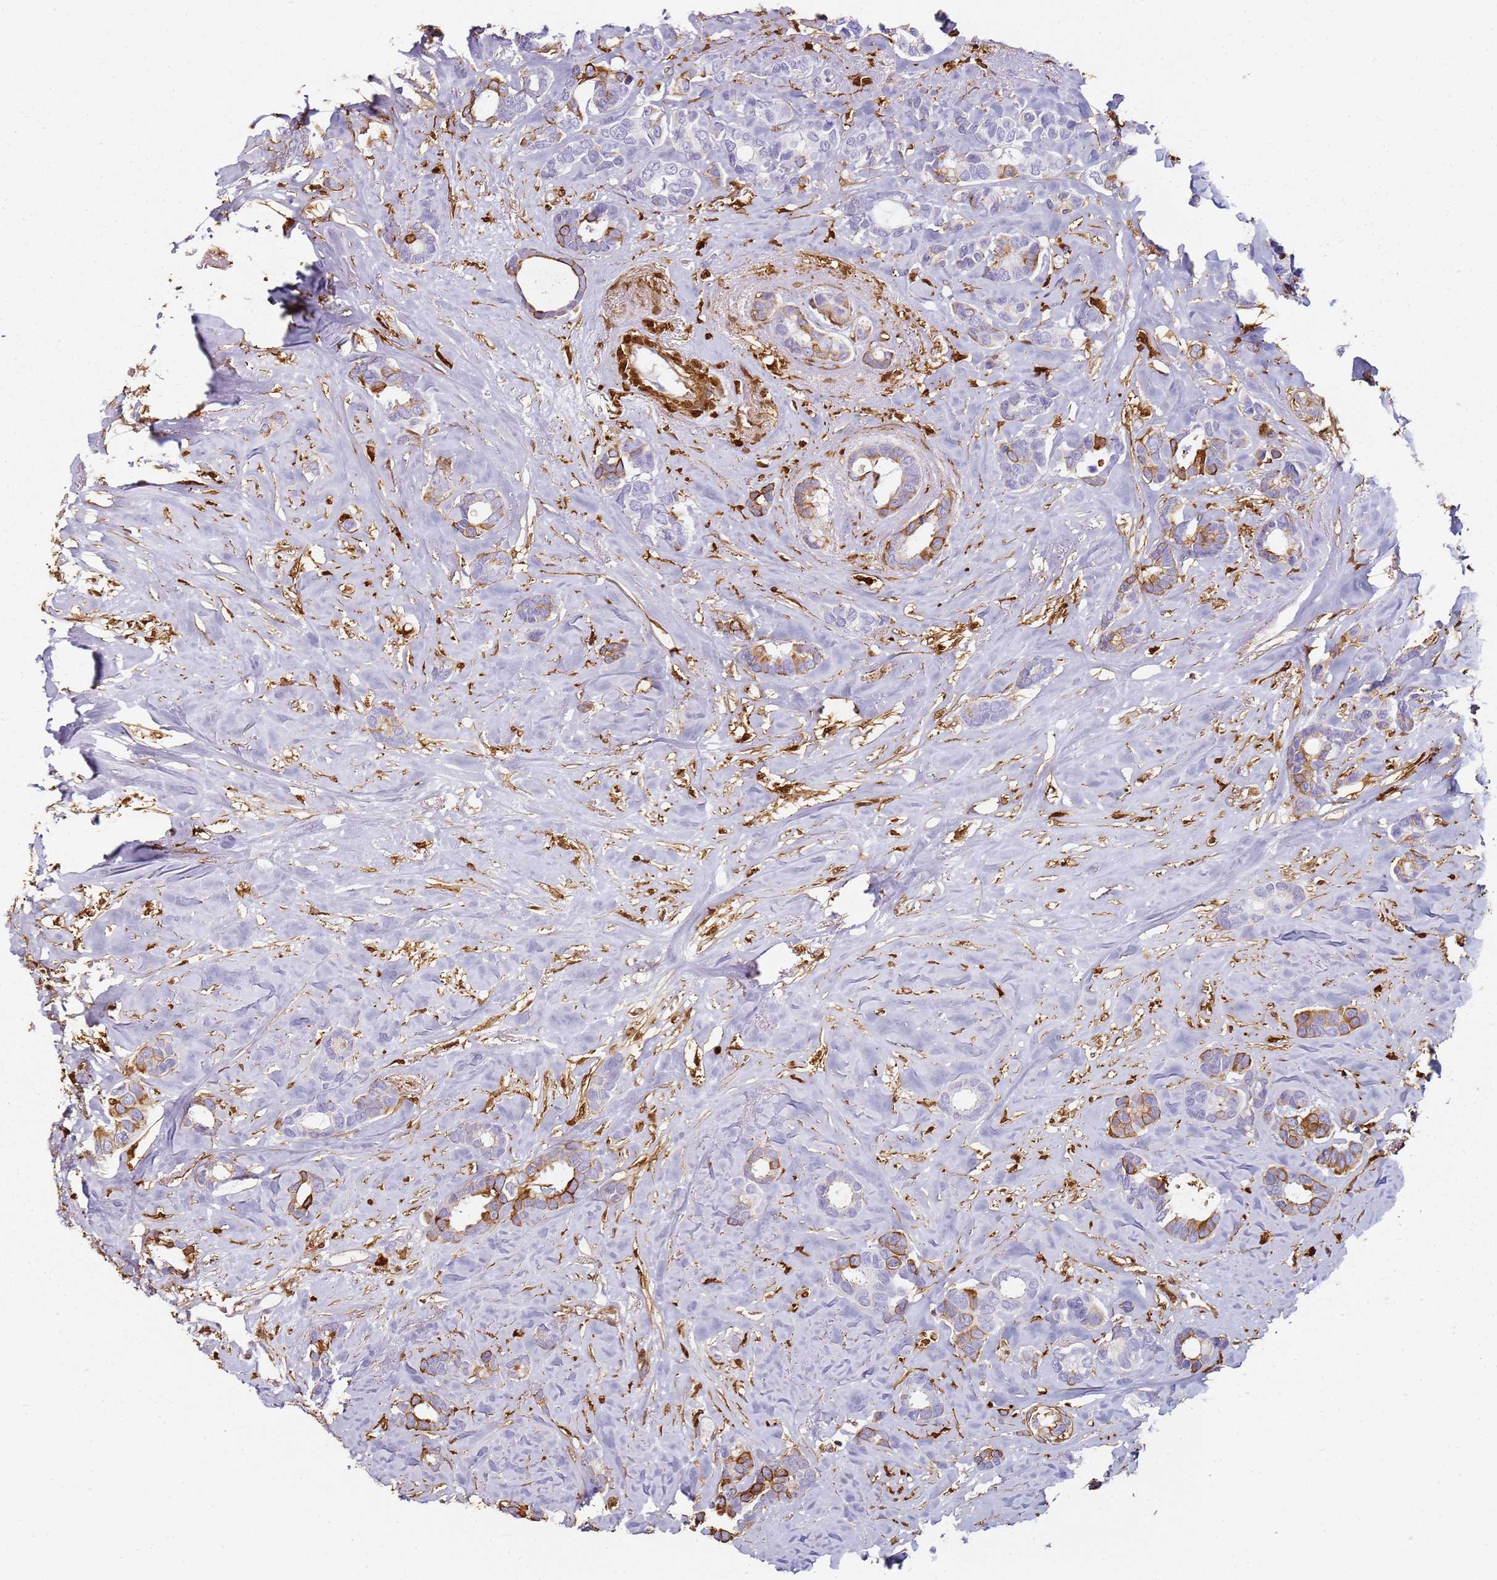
{"staining": {"intensity": "moderate", "quantity": "<25%", "location": "cytoplasmic/membranous"}, "tissue": "breast cancer", "cell_type": "Tumor cells", "image_type": "cancer", "snomed": [{"axis": "morphology", "description": "Duct carcinoma"}, {"axis": "topography", "description": "Breast"}], "caption": "Human breast infiltrating ductal carcinoma stained with a protein marker demonstrates moderate staining in tumor cells.", "gene": "S100A4", "patient": {"sex": "female", "age": 87}}